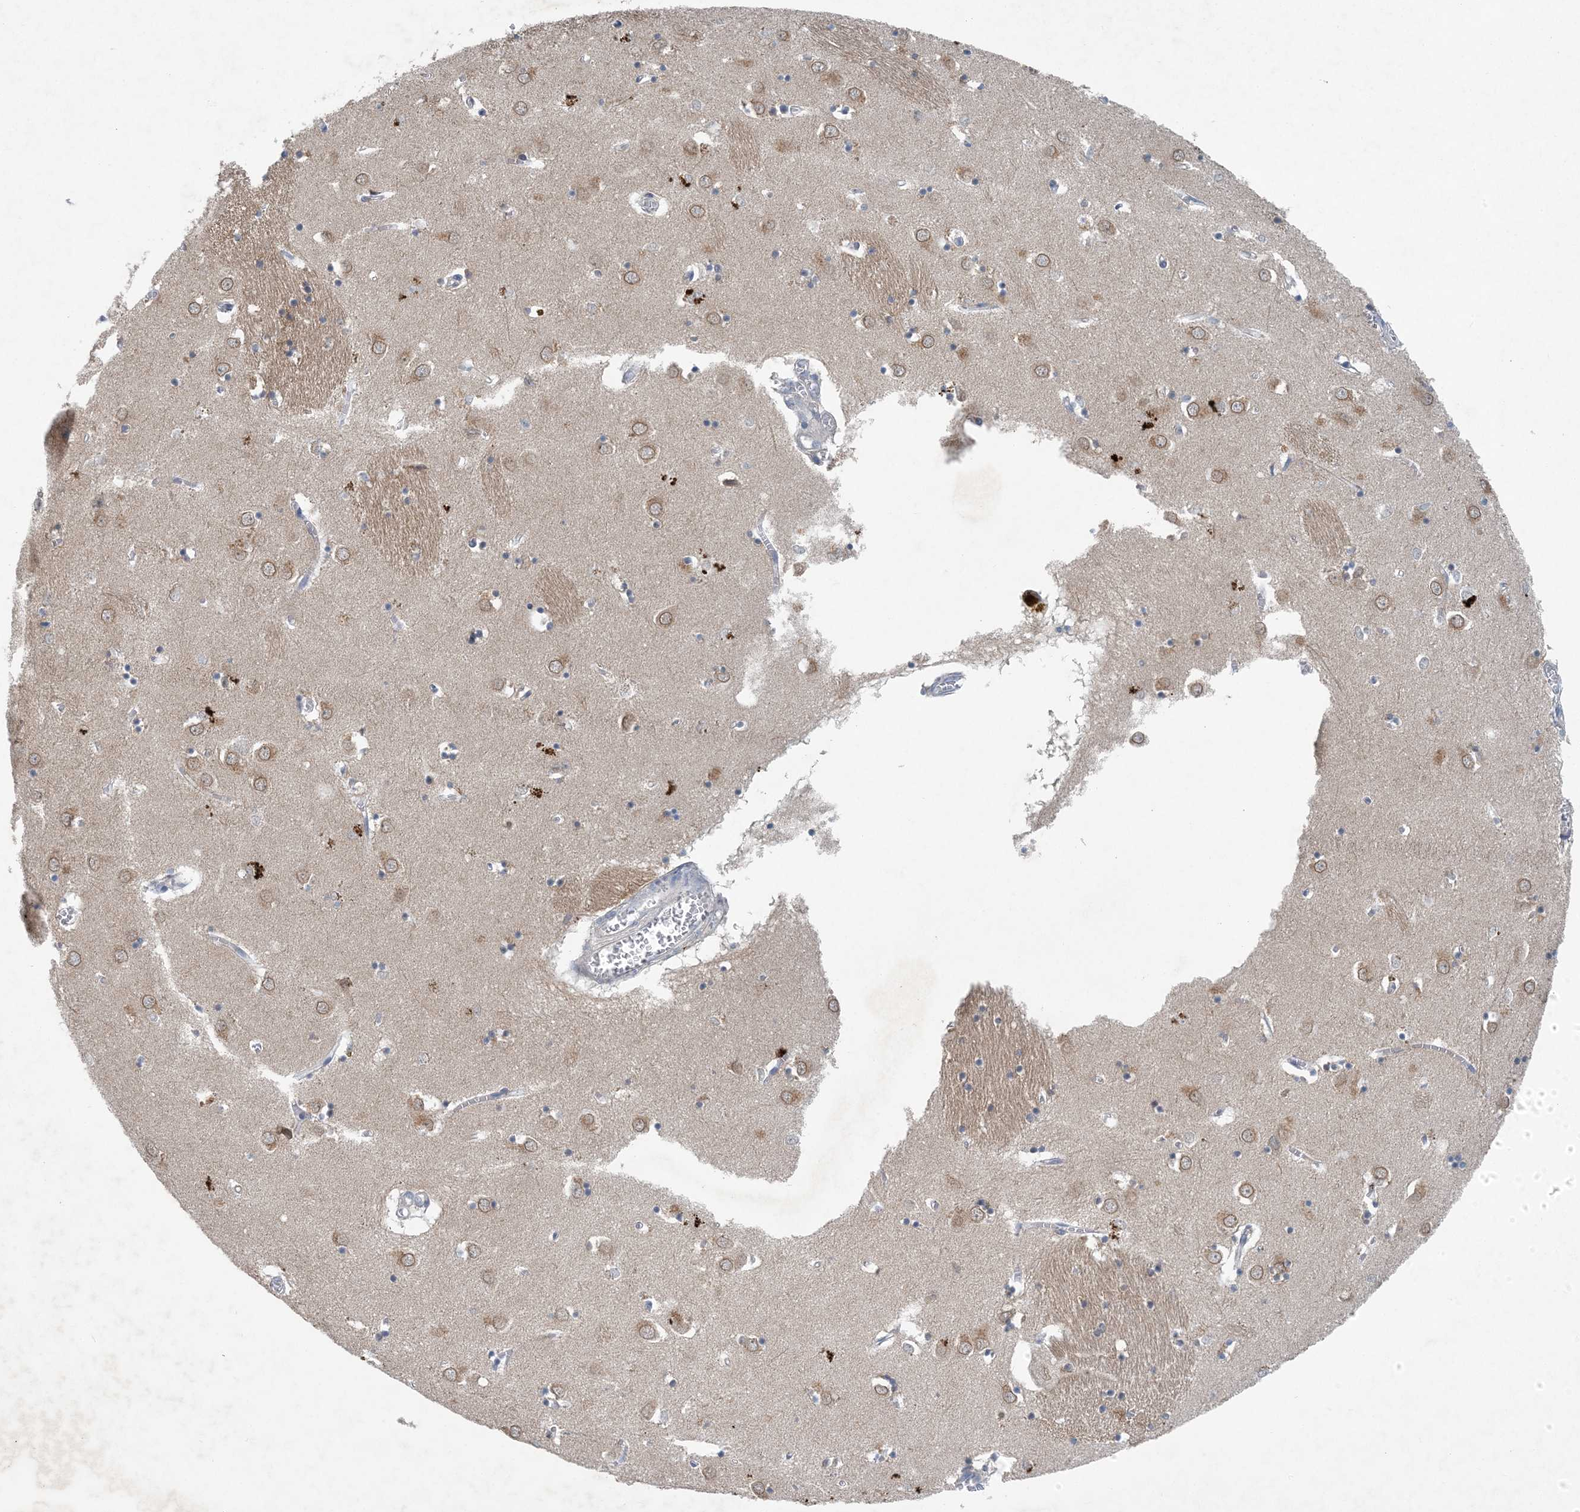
{"staining": {"intensity": "weak", "quantity": "<25%", "location": "cytoplasmic/membranous"}, "tissue": "caudate", "cell_type": "Glial cells", "image_type": "normal", "snomed": [{"axis": "morphology", "description": "Normal tissue, NOS"}, {"axis": "topography", "description": "Lateral ventricle wall"}], "caption": "Photomicrograph shows no protein positivity in glial cells of benign caudate.", "gene": "HIKESHI", "patient": {"sex": "male", "age": 70}}